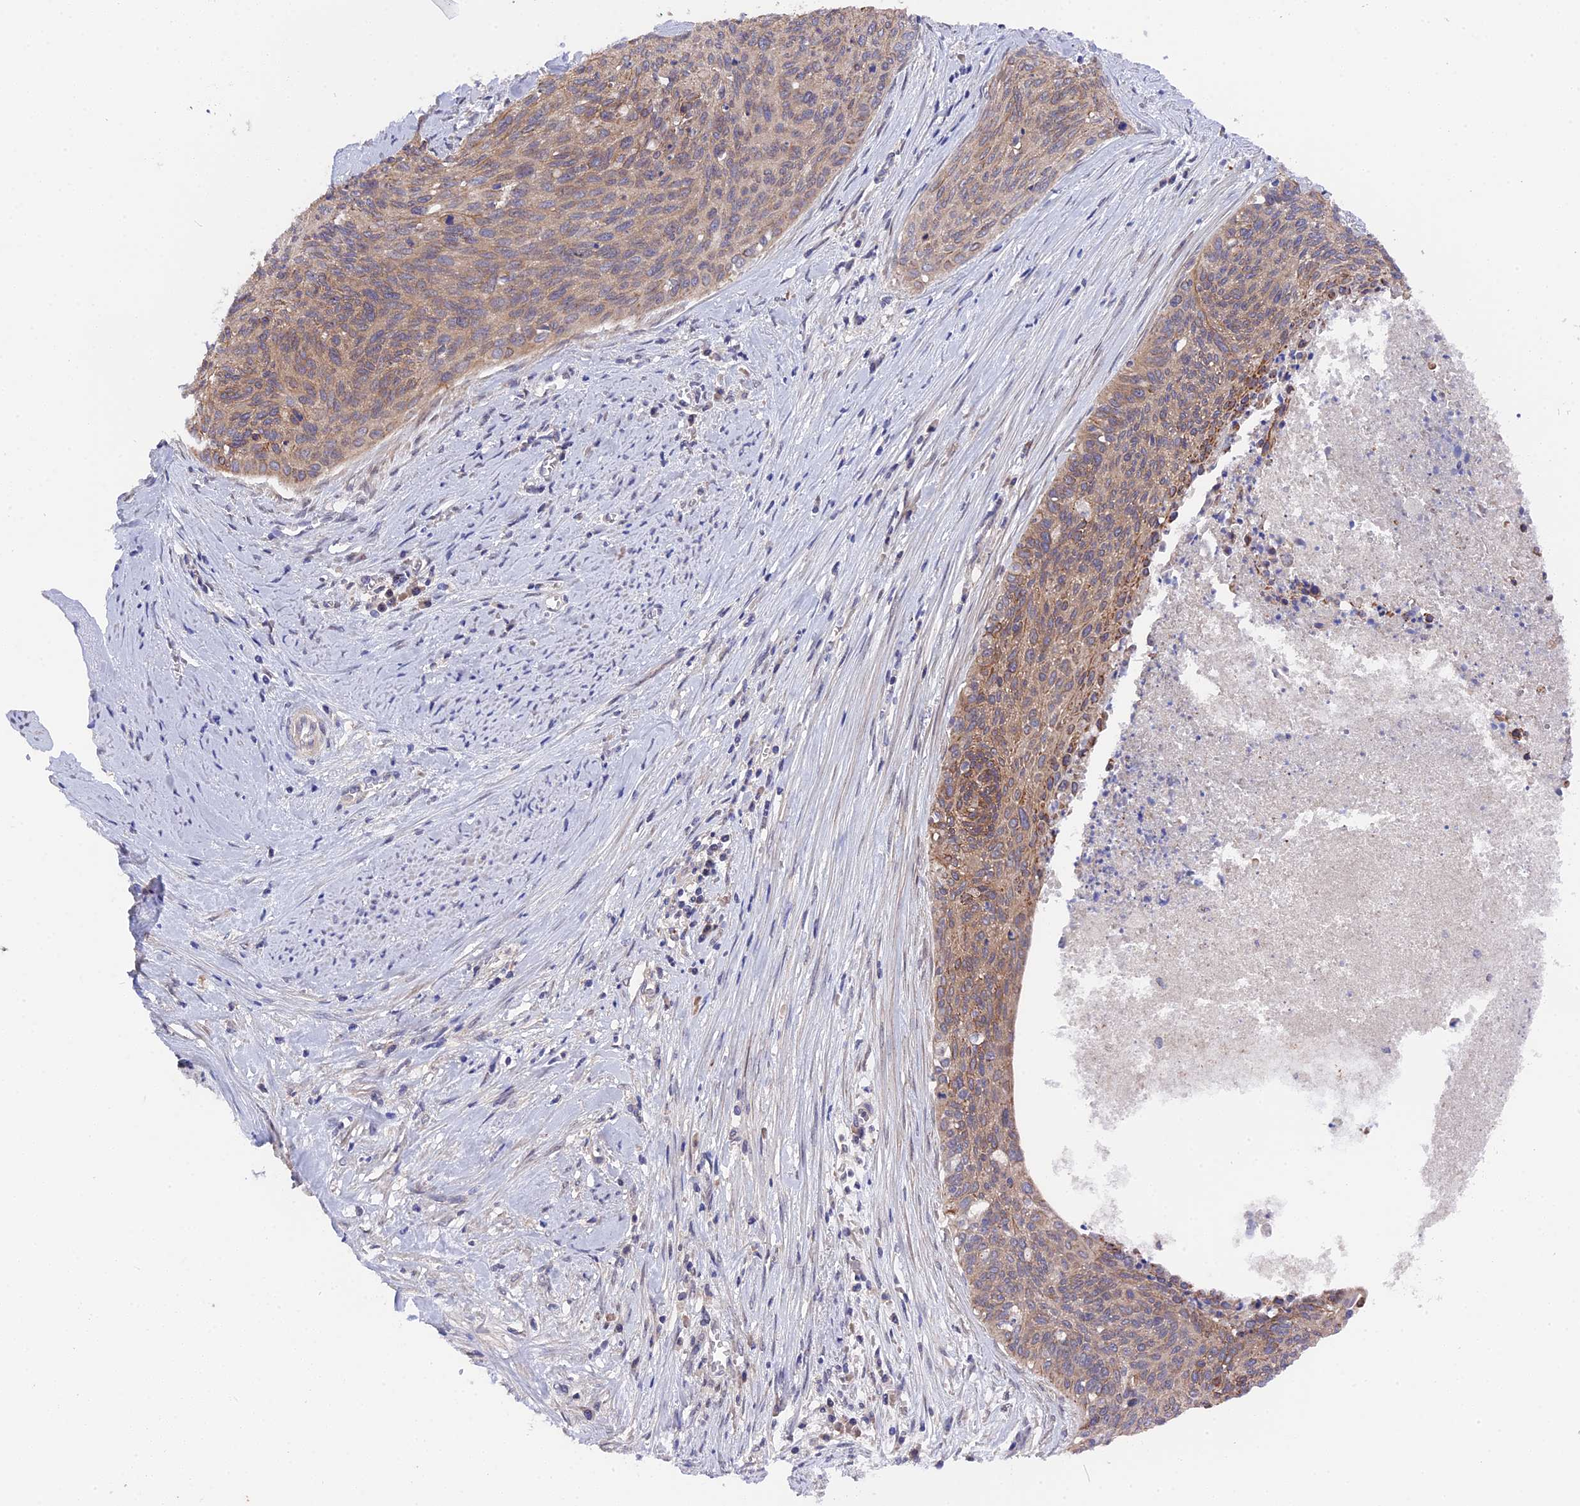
{"staining": {"intensity": "moderate", "quantity": "25%-75%", "location": "cytoplasmic/membranous"}, "tissue": "cervical cancer", "cell_type": "Tumor cells", "image_type": "cancer", "snomed": [{"axis": "morphology", "description": "Squamous cell carcinoma, NOS"}, {"axis": "topography", "description": "Cervix"}], "caption": "Protein expression analysis of human cervical cancer reveals moderate cytoplasmic/membranous staining in approximately 25%-75% of tumor cells. The staining is performed using DAB brown chromogen to label protein expression. The nuclei are counter-stained blue using hematoxylin.", "gene": "ZCCHC2", "patient": {"sex": "female", "age": 55}}